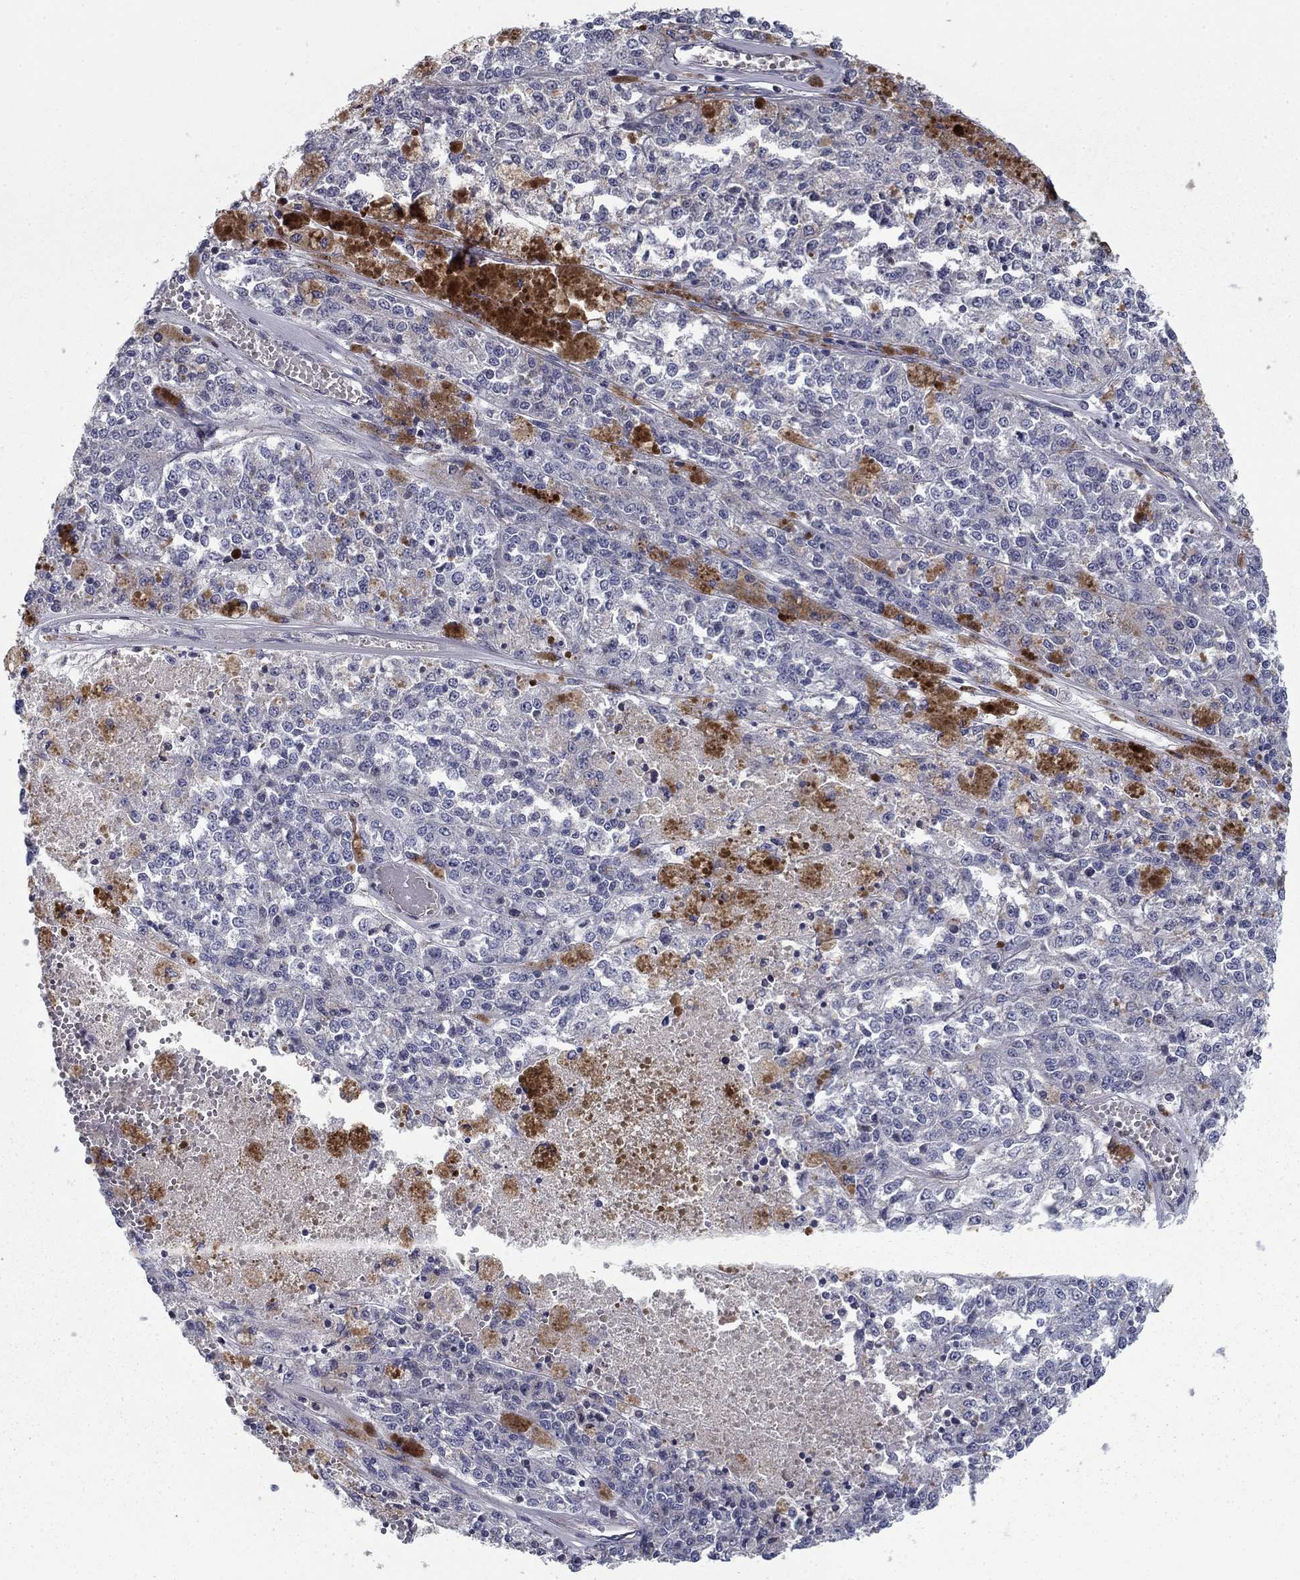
{"staining": {"intensity": "negative", "quantity": "none", "location": "none"}, "tissue": "melanoma", "cell_type": "Tumor cells", "image_type": "cancer", "snomed": [{"axis": "morphology", "description": "Malignant melanoma, Metastatic site"}, {"axis": "topography", "description": "Lymph node"}], "caption": "Histopathology image shows no protein staining in tumor cells of malignant melanoma (metastatic site) tissue.", "gene": "CLSTN1", "patient": {"sex": "female", "age": 64}}